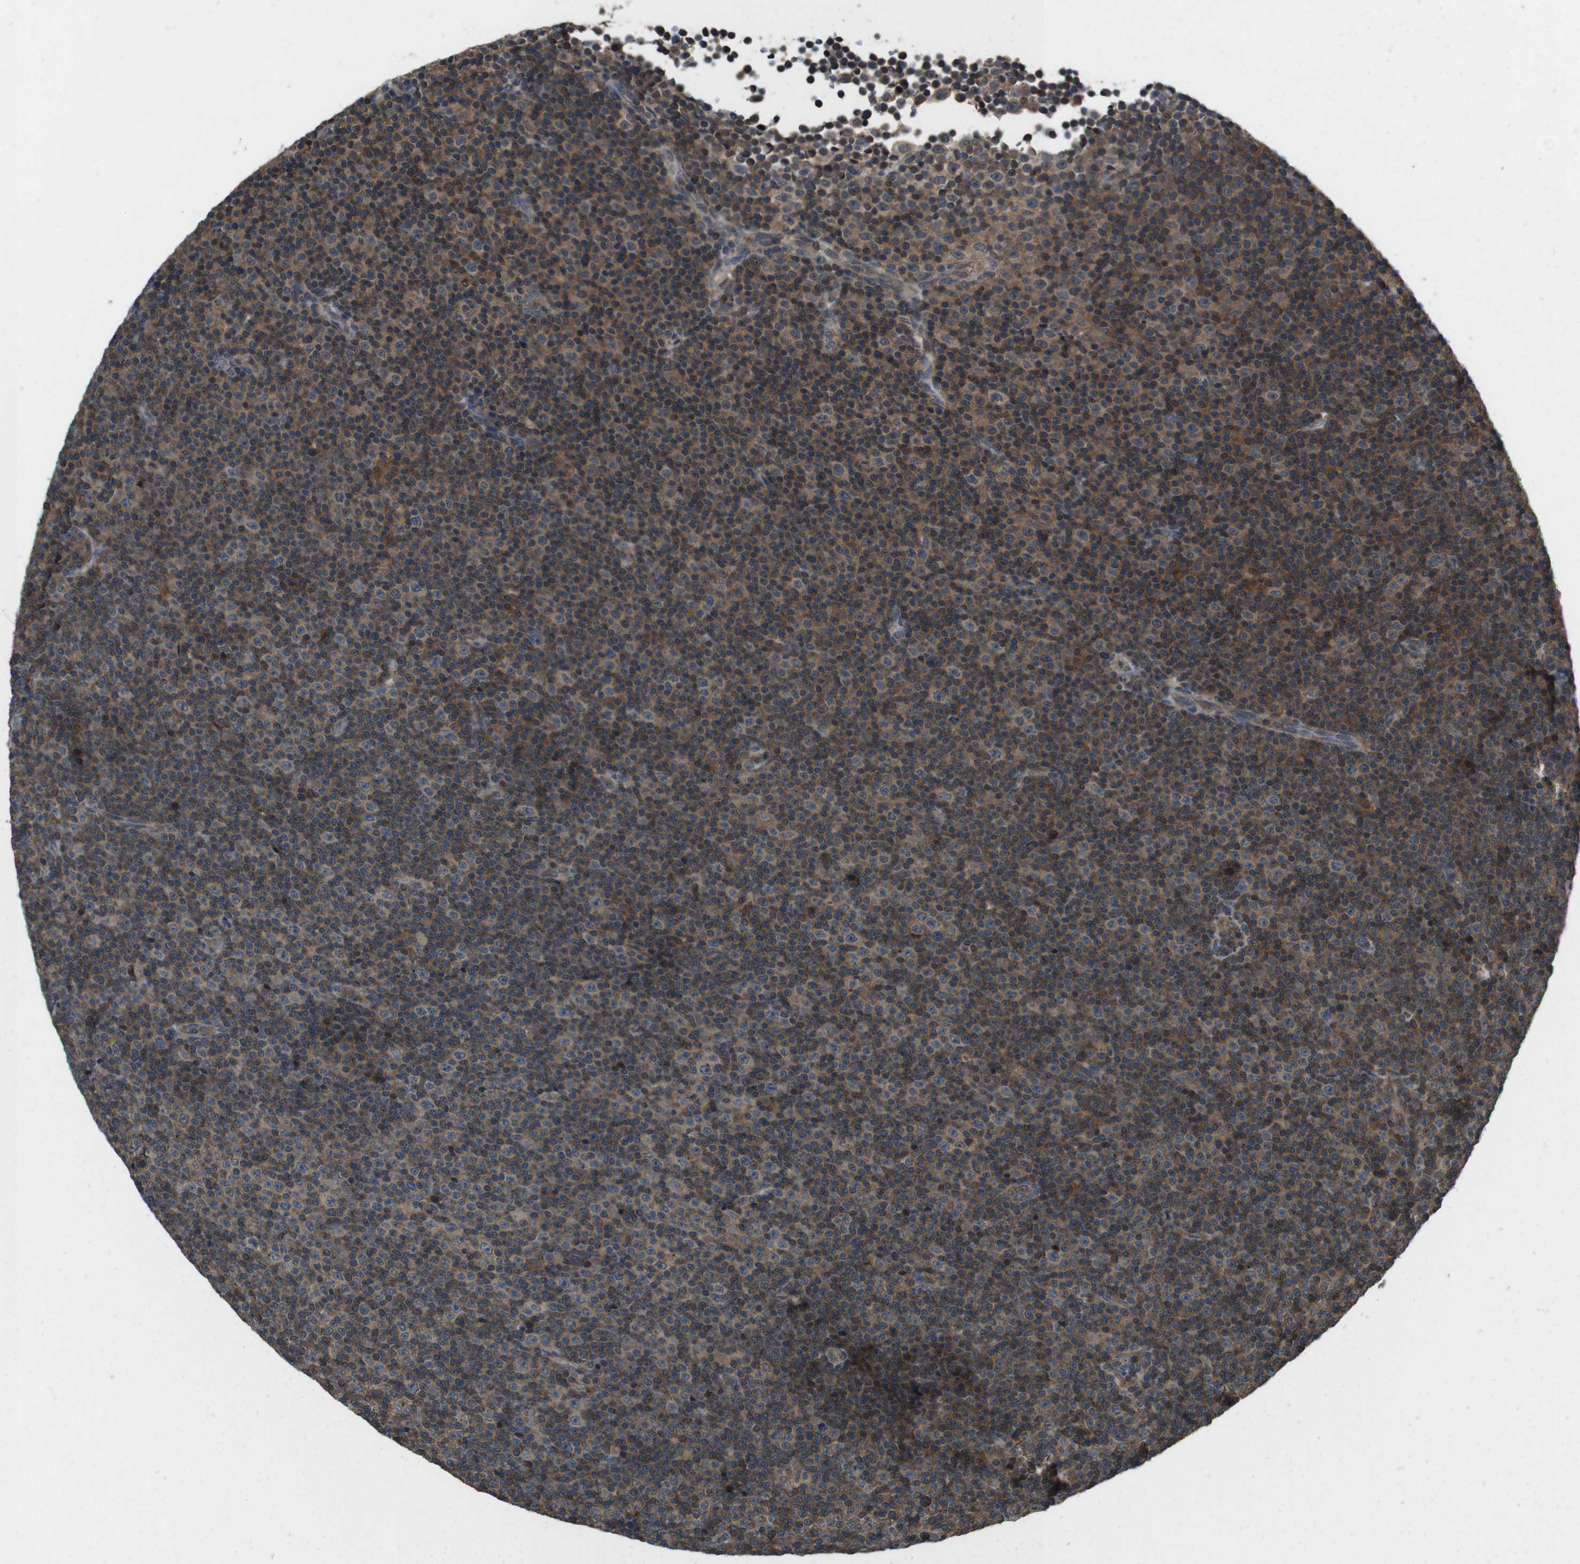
{"staining": {"intensity": "moderate", "quantity": "25%-75%", "location": "cytoplasmic/membranous"}, "tissue": "lymphoma", "cell_type": "Tumor cells", "image_type": "cancer", "snomed": [{"axis": "morphology", "description": "Malignant lymphoma, non-Hodgkin's type, Low grade"}, {"axis": "topography", "description": "Lymph node"}], "caption": "Human malignant lymphoma, non-Hodgkin's type (low-grade) stained with a protein marker demonstrates moderate staining in tumor cells.", "gene": "SLC22A23", "patient": {"sex": "female", "age": 67}}